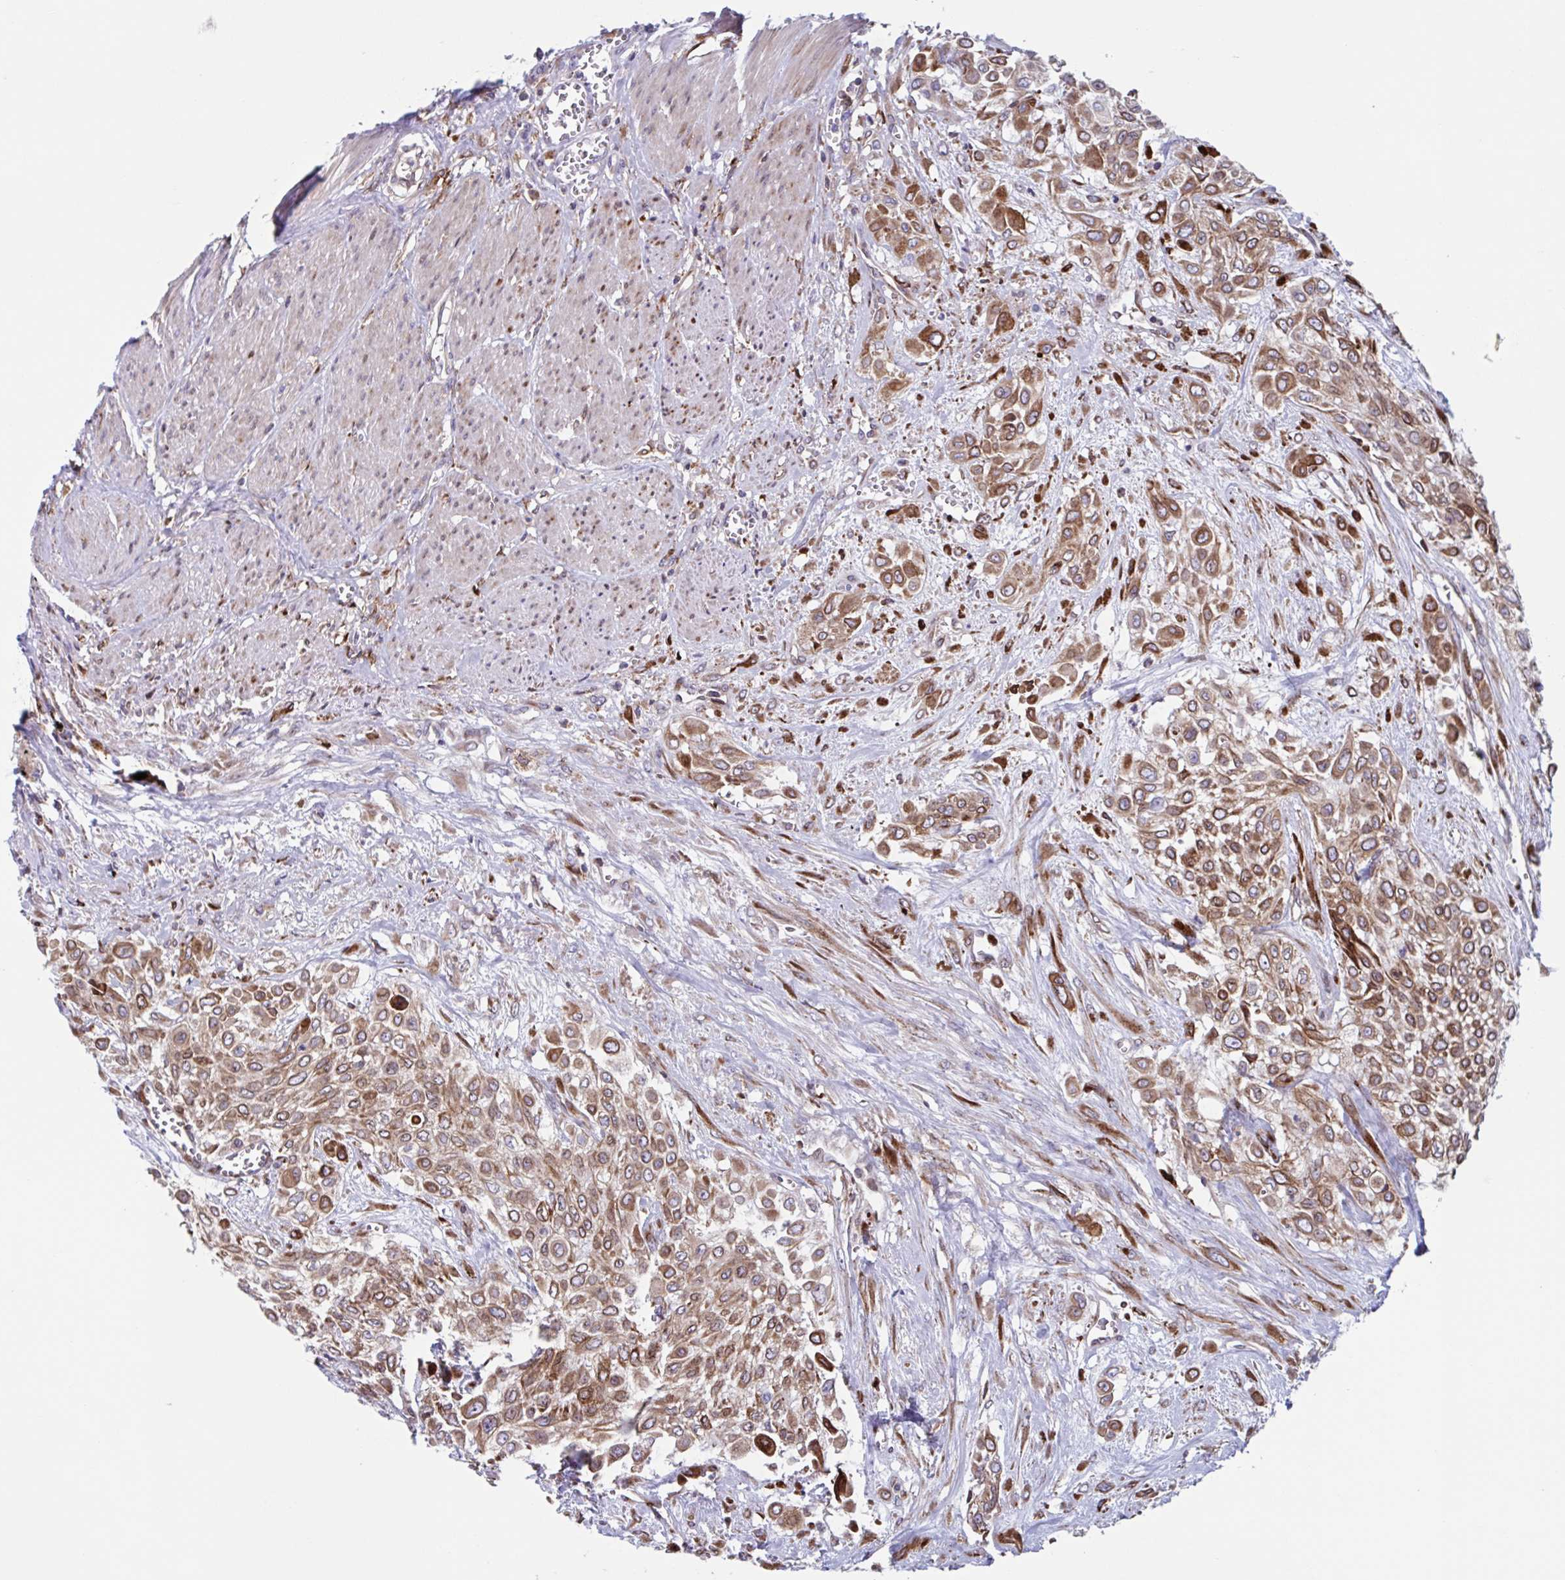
{"staining": {"intensity": "moderate", "quantity": ">75%", "location": "cytoplasmic/membranous"}, "tissue": "urothelial cancer", "cell_type": "Tumor cells", "image_type": "cancer", "snomed": [{"axis": "morphology", "description": "Urothelial carcinoma, High grade"}, {"axis": "topography", "description": "Urinary bladder"}], "caption": "Moderate cytoplasmic/membranous positivity is identified in about >75% of tumor cells in urothelial cancer.", "gene": "RFK", "patient": {"sex": "male", "age": 57}}